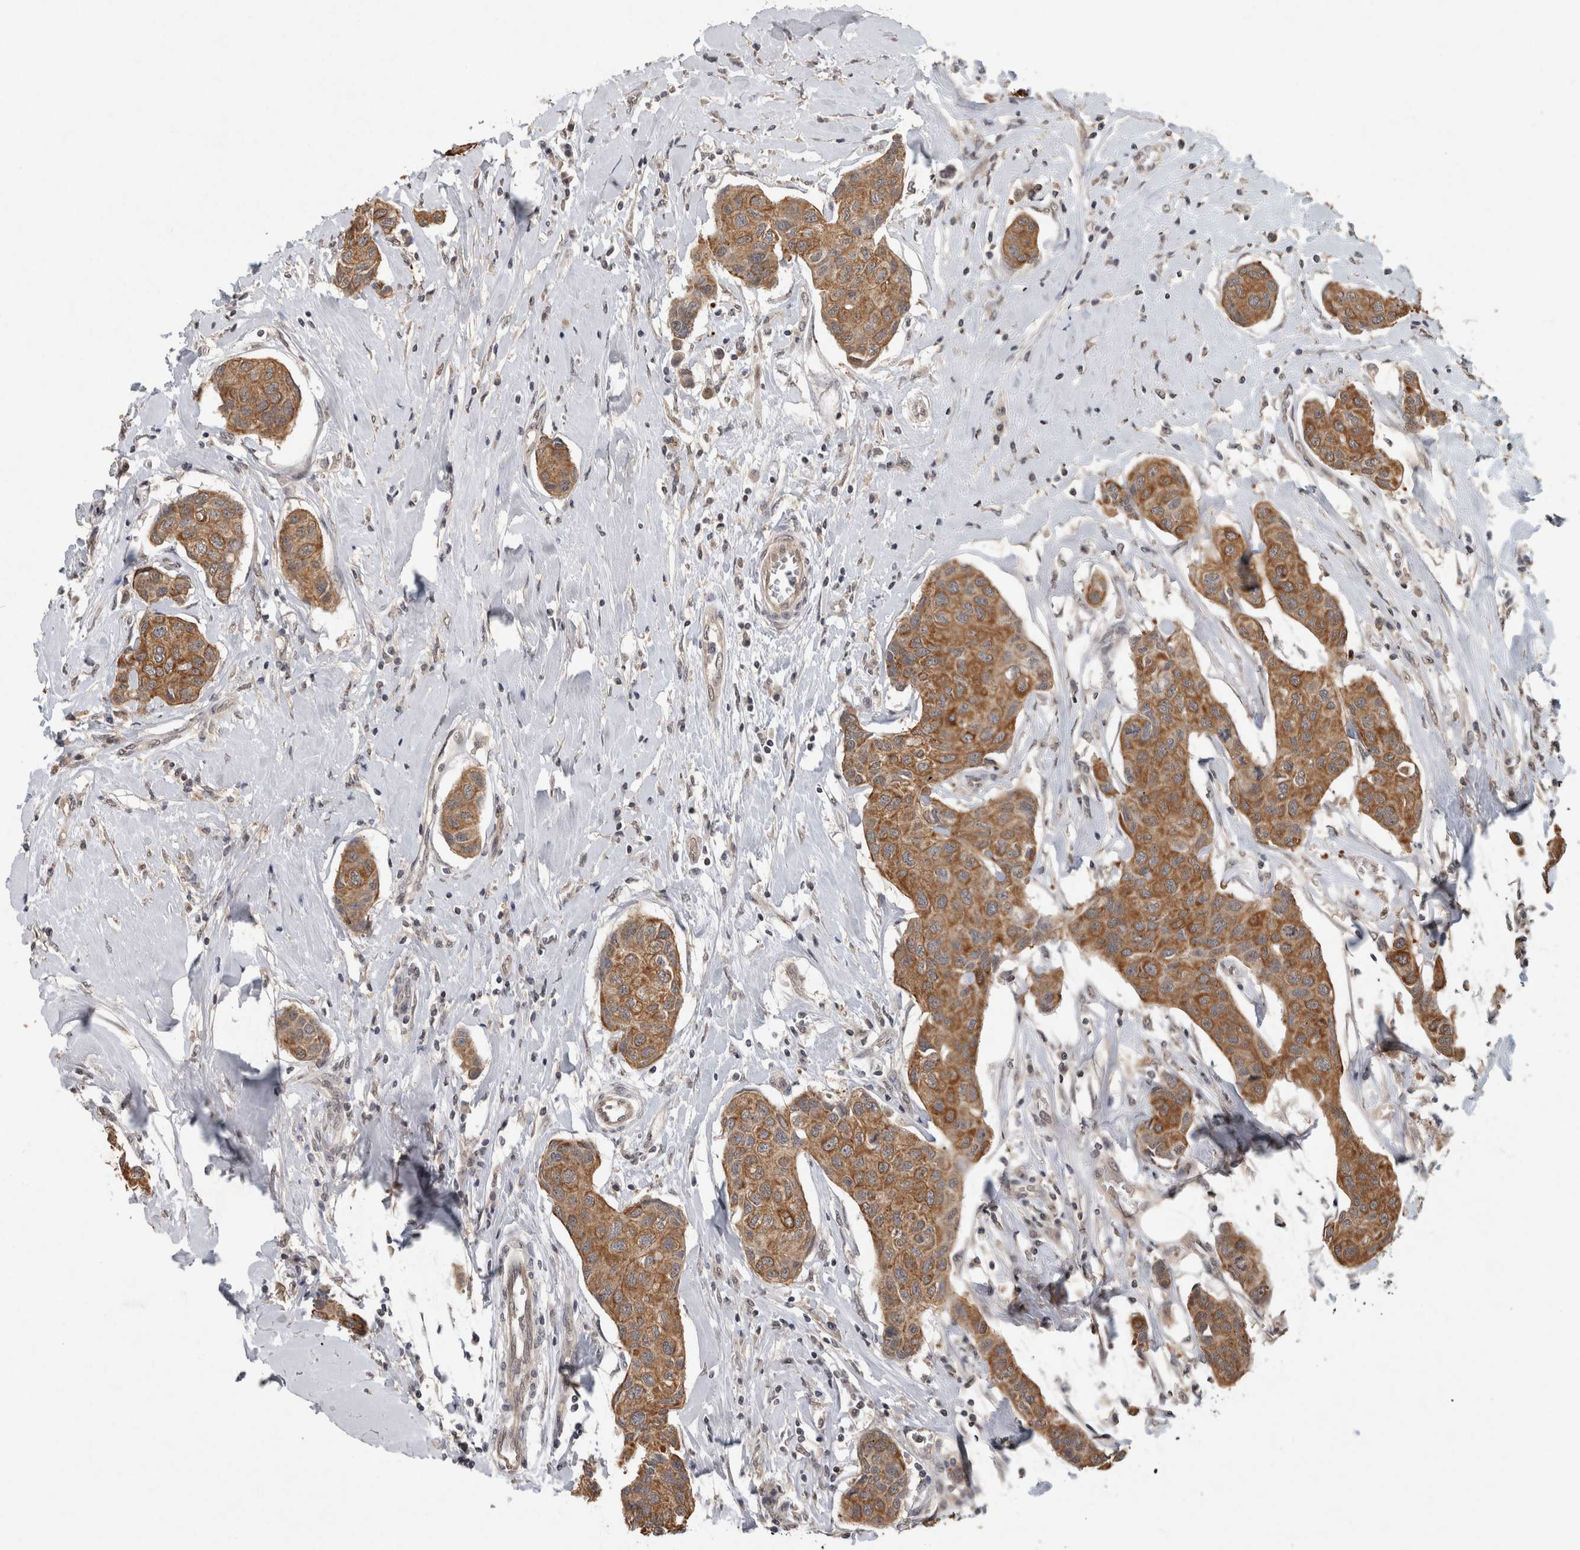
{"staining": {"intensity": "moderate", "quantity": ">75%", "location": "cytoplasmic/membranous"}, "tissue": "breast cancer", "cell_type": "Tumor cells", "image_type": "cancer", "snomed": [{"axis": "morphology", "description": "Duct carcinoma"}, {"axis": "topography", "description": "Breast"}], "caption": "IHC staining of invasive ductal carcinoma (breast), which displays medium levels of moderate cytoplasmic/membranous staining in approximately >75% of tumor cells indicating moderate cytoplasmic/membranous protein positivity. The staining was performed using DAB (brown) for protein detection and nuclei were counterstained in hematoxylin (blue).", "gene": "RHPN1", "patient": {"sex": "female", "age": 80}}